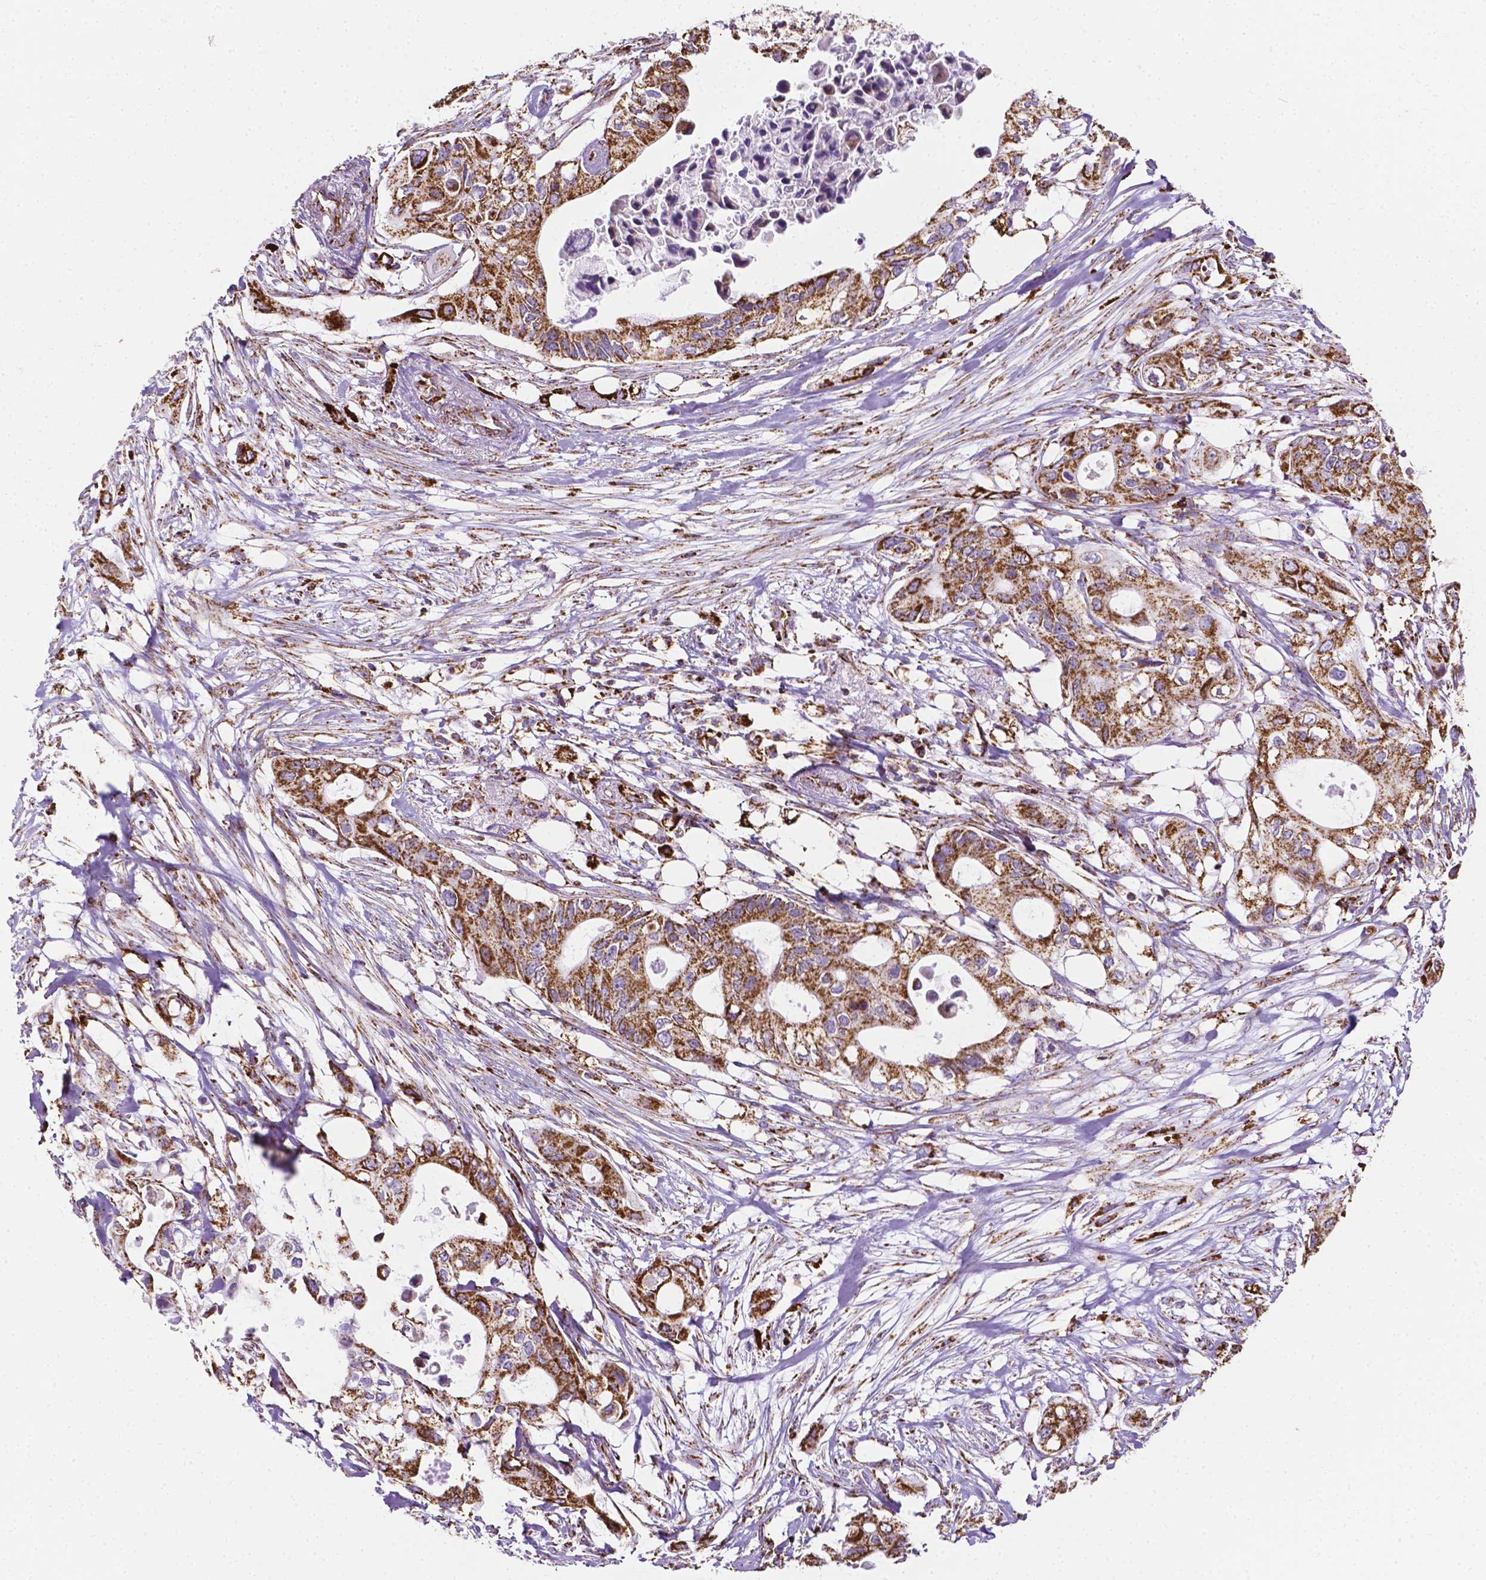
{"staining": {"intensity": "strong", "quantity": ">75%", "location": "cytoplasmic/membranous"}, "tissue": "pancreatic cancer", "cell_type": "Tumor cells", "image_type": "cancer", "snomed": [{"axis": "morphology", "description": "Adenocarcinoma, NOS"}, {"axis": "topography", "description": "Pancreas"}], "caption": "Immunohistochemical staining of pancreatic cancer (adenocarcinoma) displays strong cytoplasmic/membranous protein positivity in approximately >75% of tumor cells. Nuclei are stained in blue.", "gene": "RMDN3", "patient": {"sex": "female", "age": 63}}